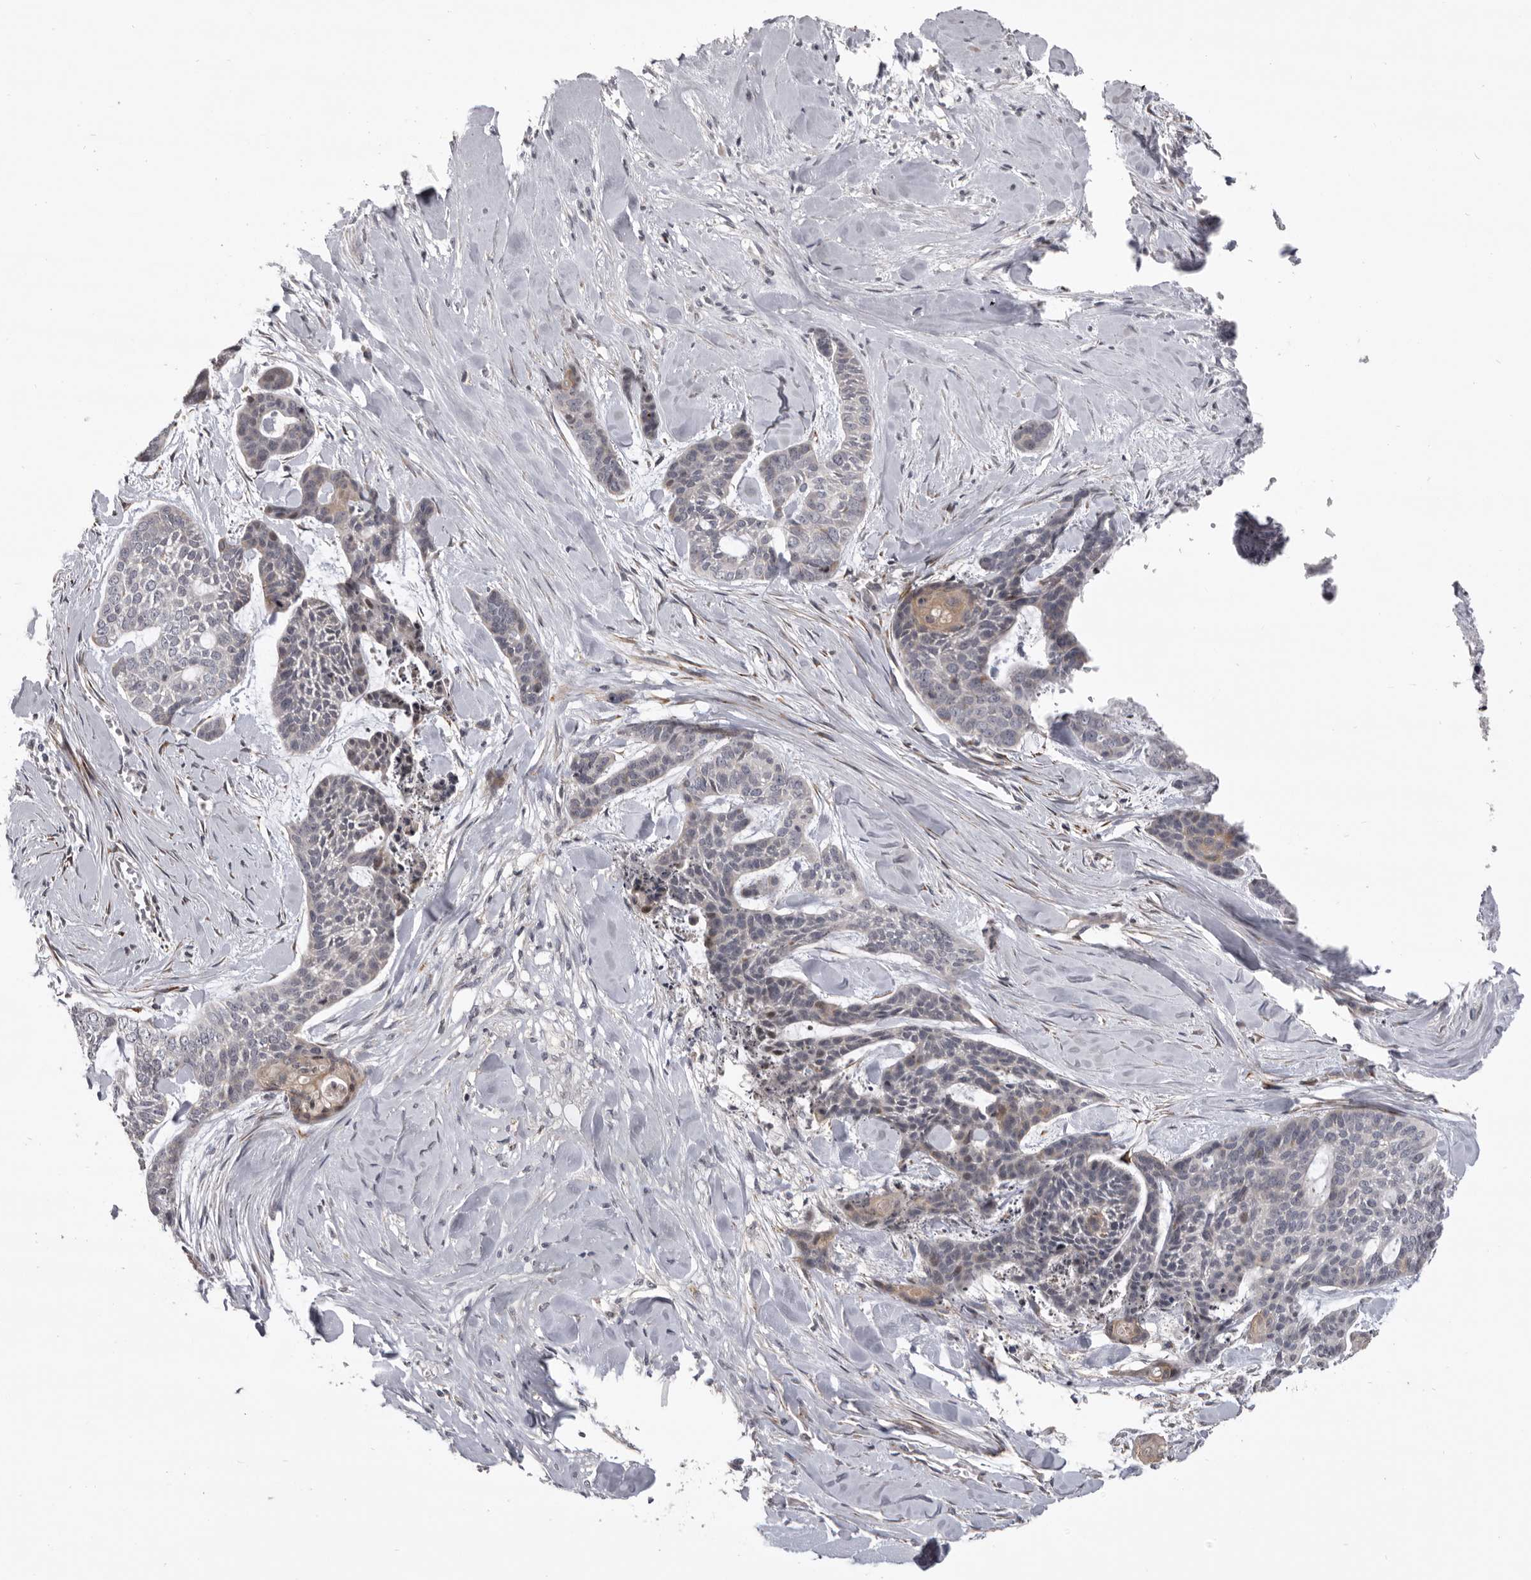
{"staining": {"intensity": "negative", "quantity": "none", "location": "none"}, "tissue": "skin cancer", "cell_type": "Tumor cells", "image_type": "cancer", "snomed": [{"axis": "morphology", "description": "Basal cell carcinoma"}, {"axis": "topography", "description": "Skin"}], "caption": "A high-resolution micrograph shows IHC staining of basal cell carcinoma (skin), which displays no significant staining in tumor cells. (DAB (3,3'-diaminobenzidine) immunohistochemistry with hematoxylin counter stain).", "gene": "AZIN1", "patient": {"sex": "female", "age": 64}}